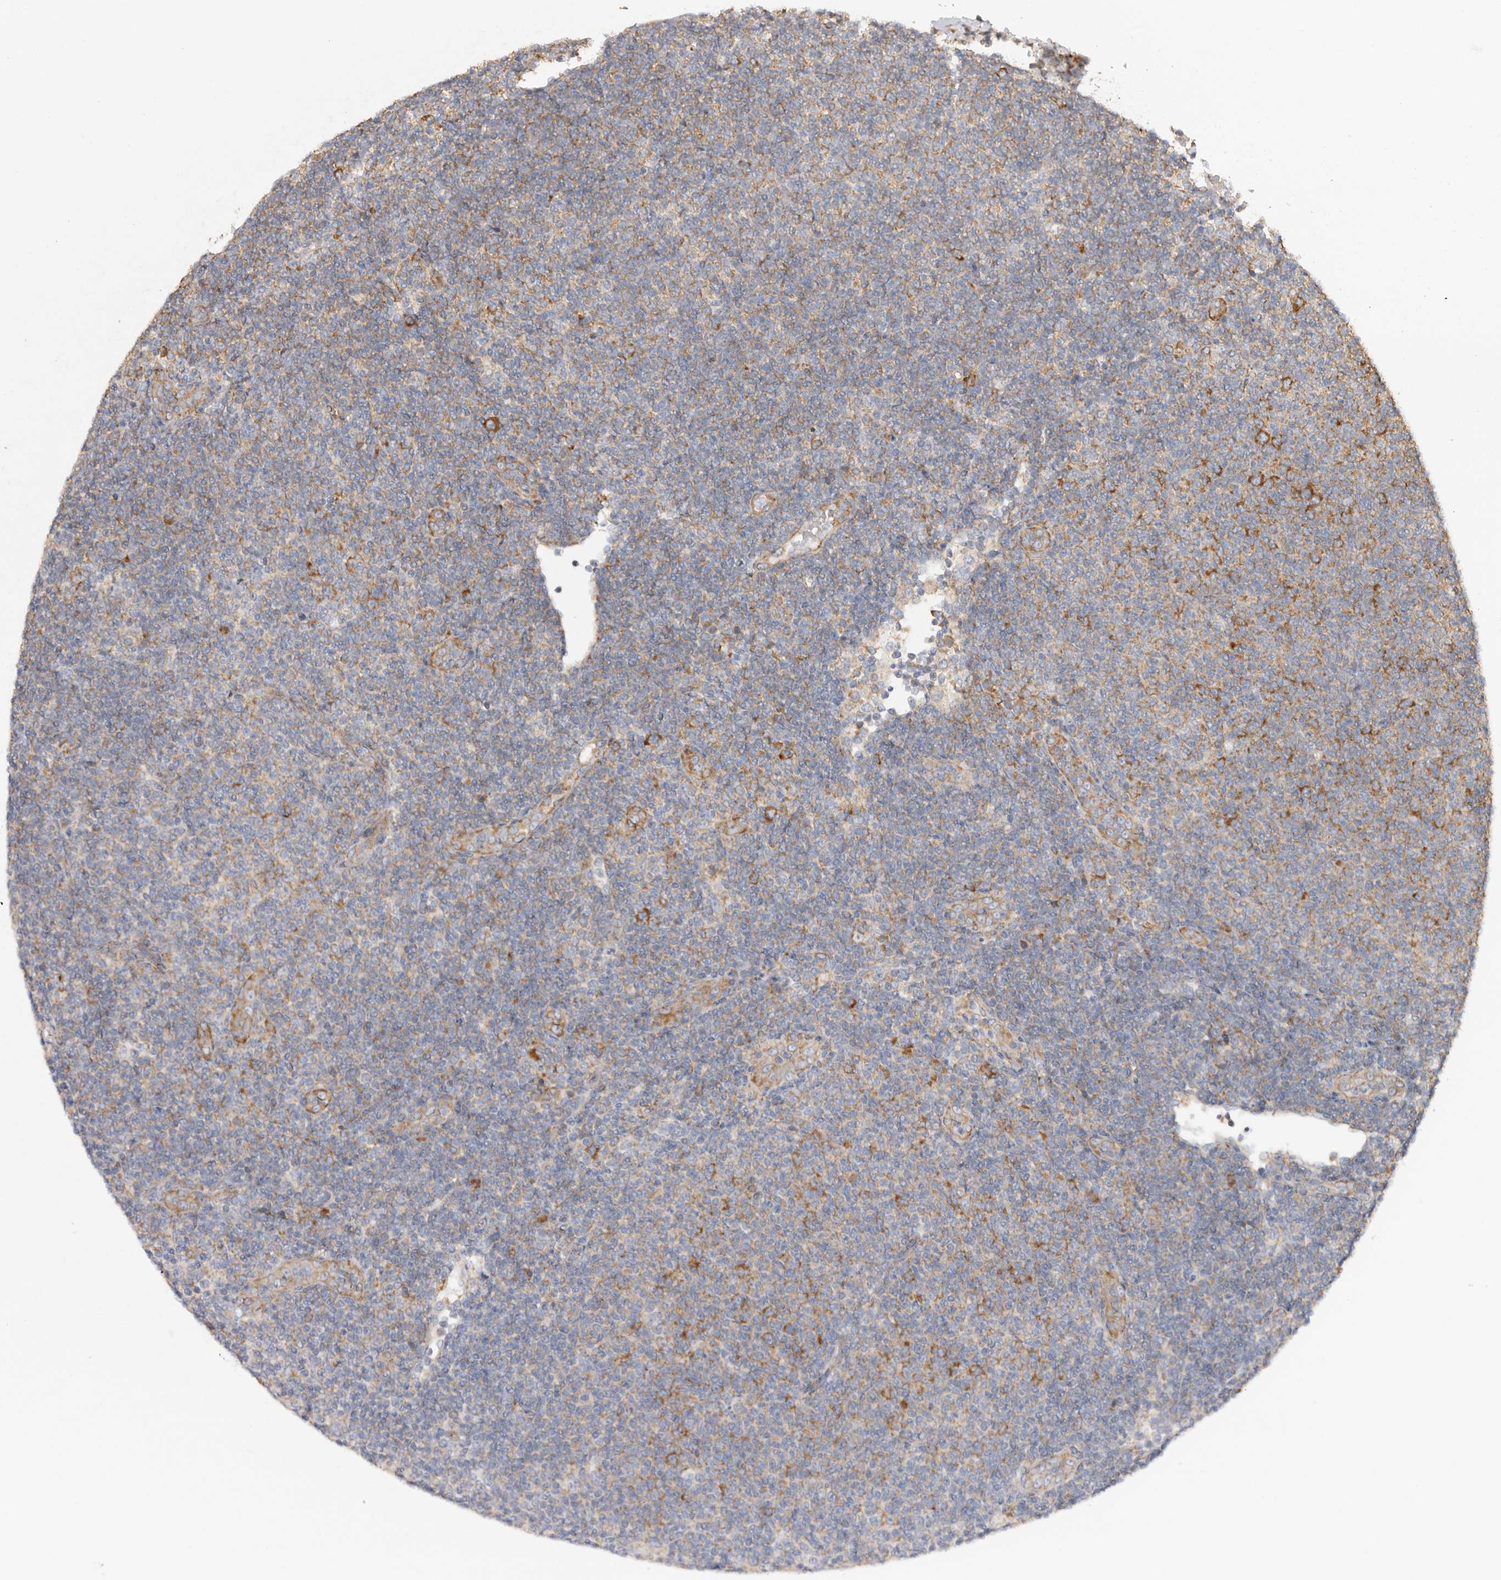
{"staining": {"intensity": "moderate", "quantity": "25%-75%", "location": "cytoplasmic/membranous"}, "tissue": "lymphoma", "cell_type": "Tumor cells", "image_type": "cancer", "snomed": [{"axis": "morphology", "description": "Malignant lymphoma, non-Hodgkin's type, Low grade"}, {"axis": "topography", "description": "Lymph node"}], "caption": "Lymphoma tissue displays moderate cytoplasmic/membranous staining in about 25%-75% of tumor cells", "gene": "SERBP1", "patient": {"sex": "male", "age": 66}}